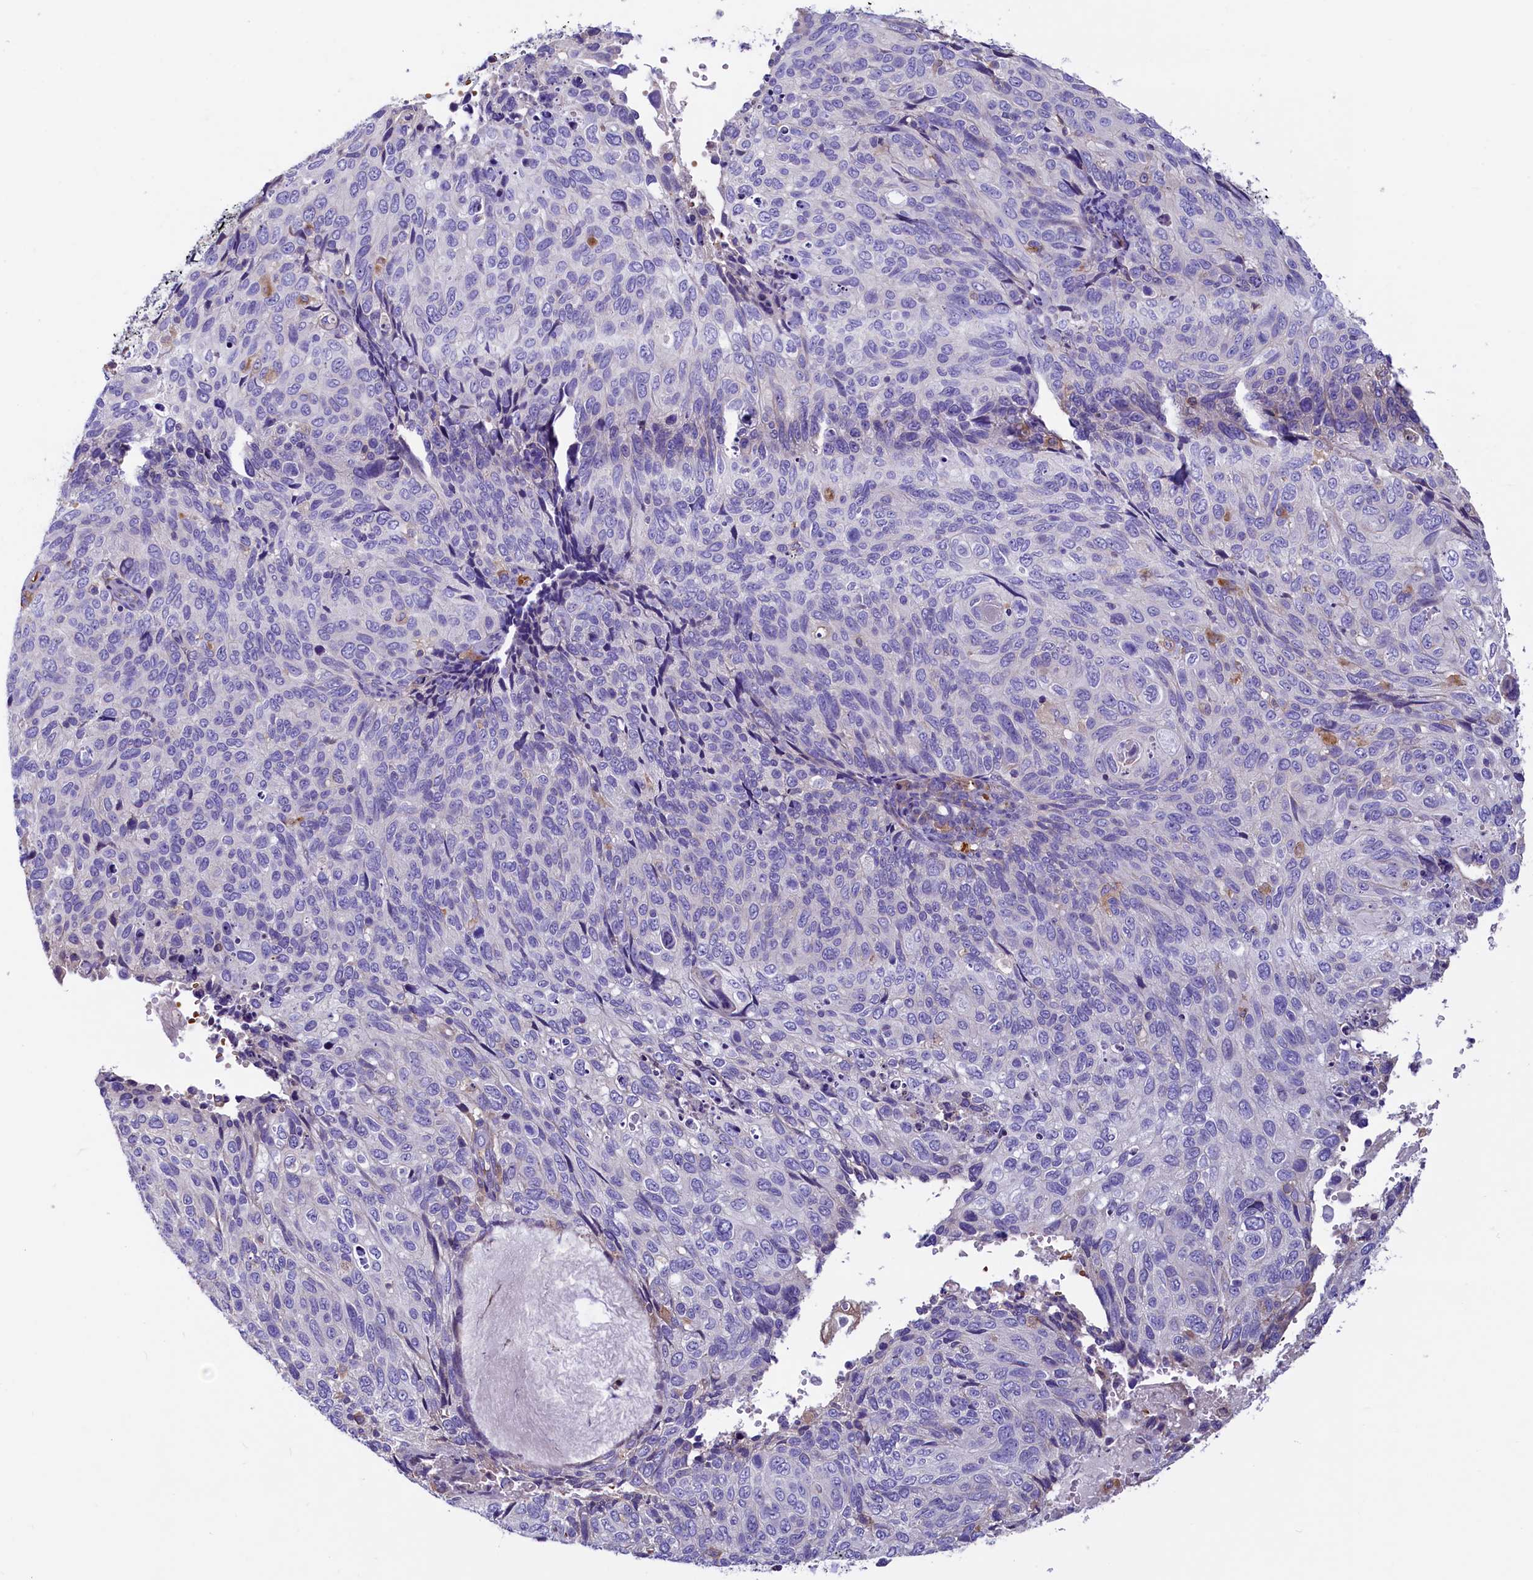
{"staining": {"intensity": "negative", "quantity": "none", "location": "none"}, "tissue": "cervical cancer", "cell_type": "Tumor cells", "image_type": "cancer", "snomed": [{"axis": "morphology", "description": "Squamous cell carcinoma, NOS"}, {"axis": "topography", "description": "Cervix"}], "caption": "The photomicrograph reveals no significant positivity in tumor cells of cervical cancer (squamous cell carcinoma).", "gene": "HPS6", "patient": {"sex": "female", "age": 70}}